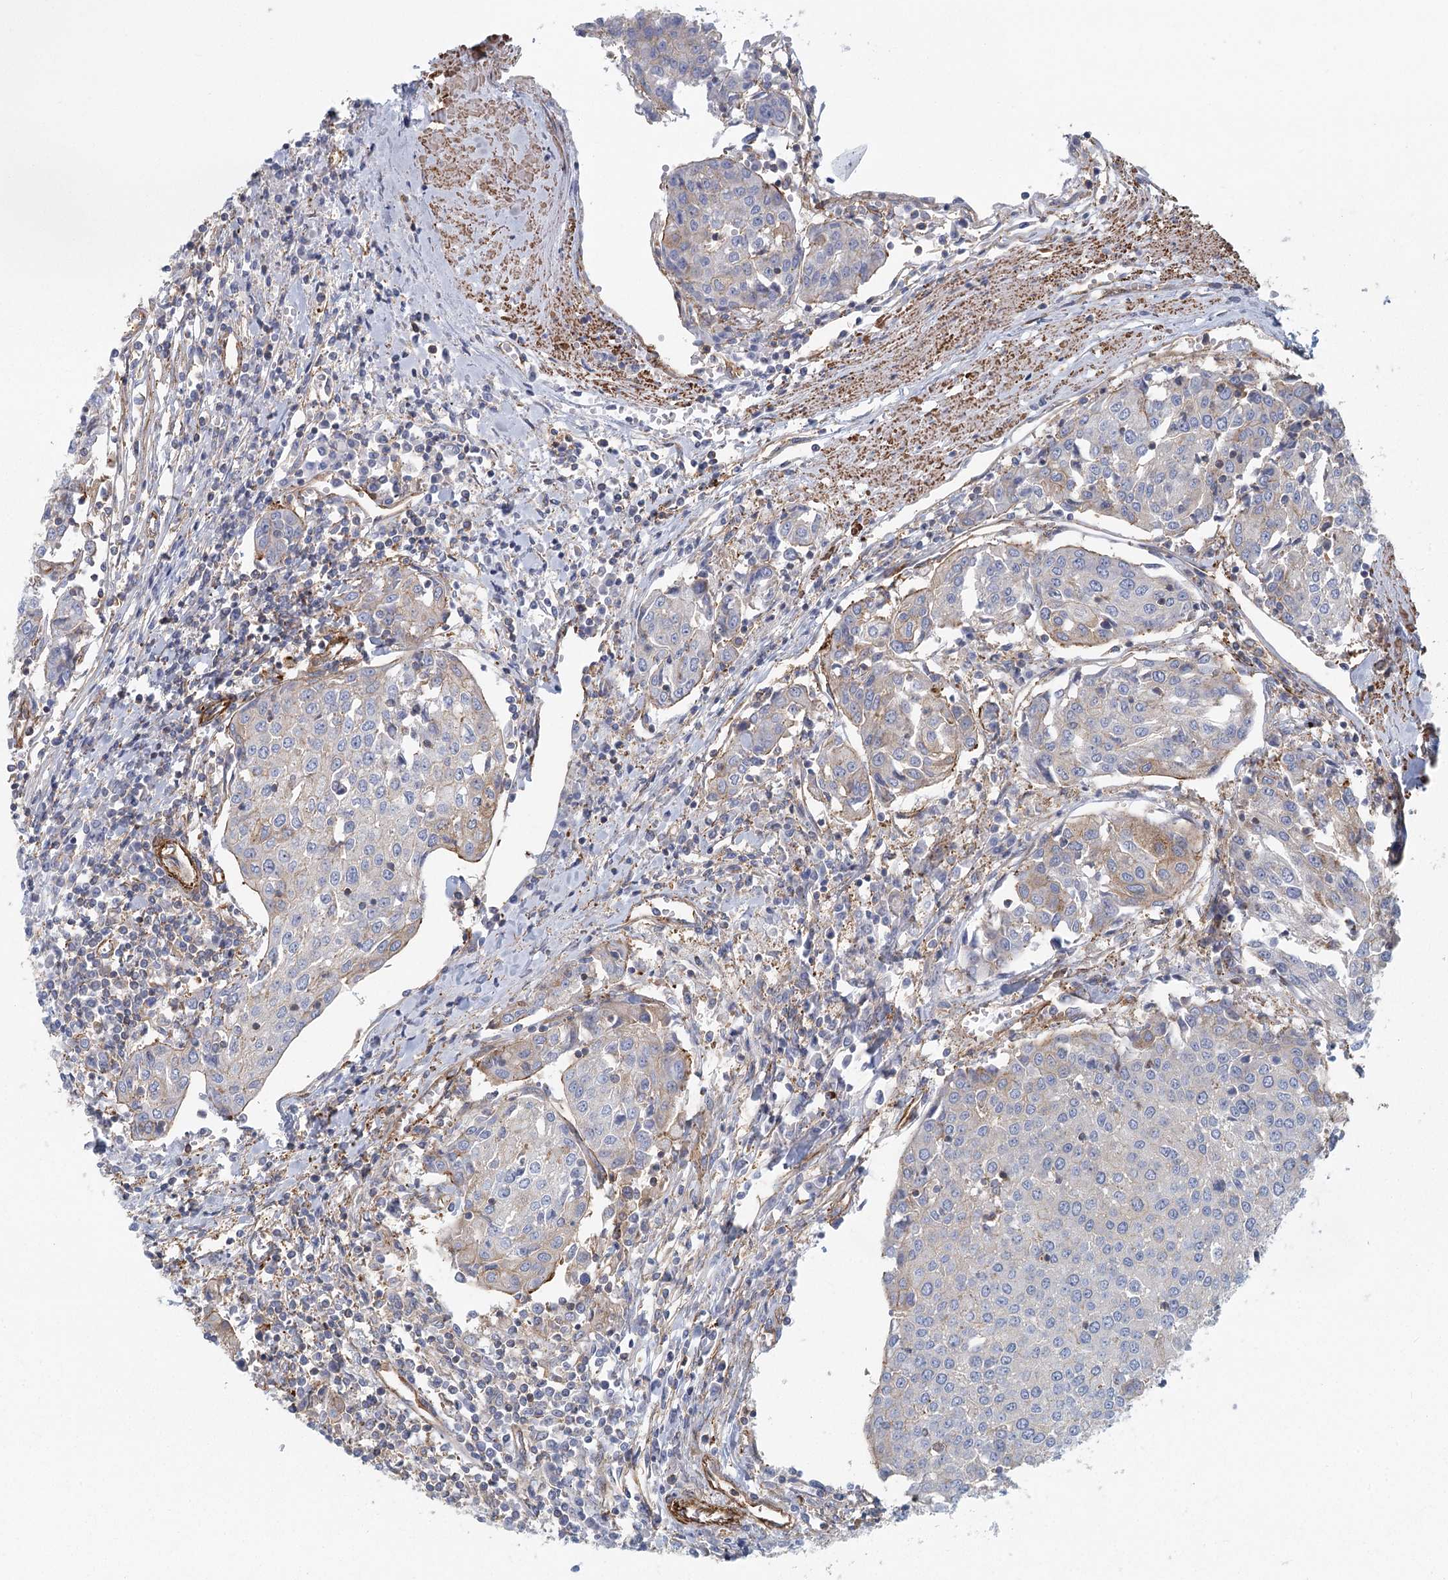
{"staining": {"intensity": "weak", "quantity": "<25%", "location": "cytoplasmic/membranous"}, "tissue": "urothelial cancer", "cell_type": "Tumor cells", "image_type": "cancer", "snomed": [{"axis": "morphology", "description": "Urothelial carcinoma, High grade"}, {"axis": "topography", "description": "Urinary bladder"}], "caption": "Immunohistochemical staining of urothelial cancer displays no significant staining in tumor cells.", "gene": "IFT46", "patient": {"sex": "female", "age": 85}}